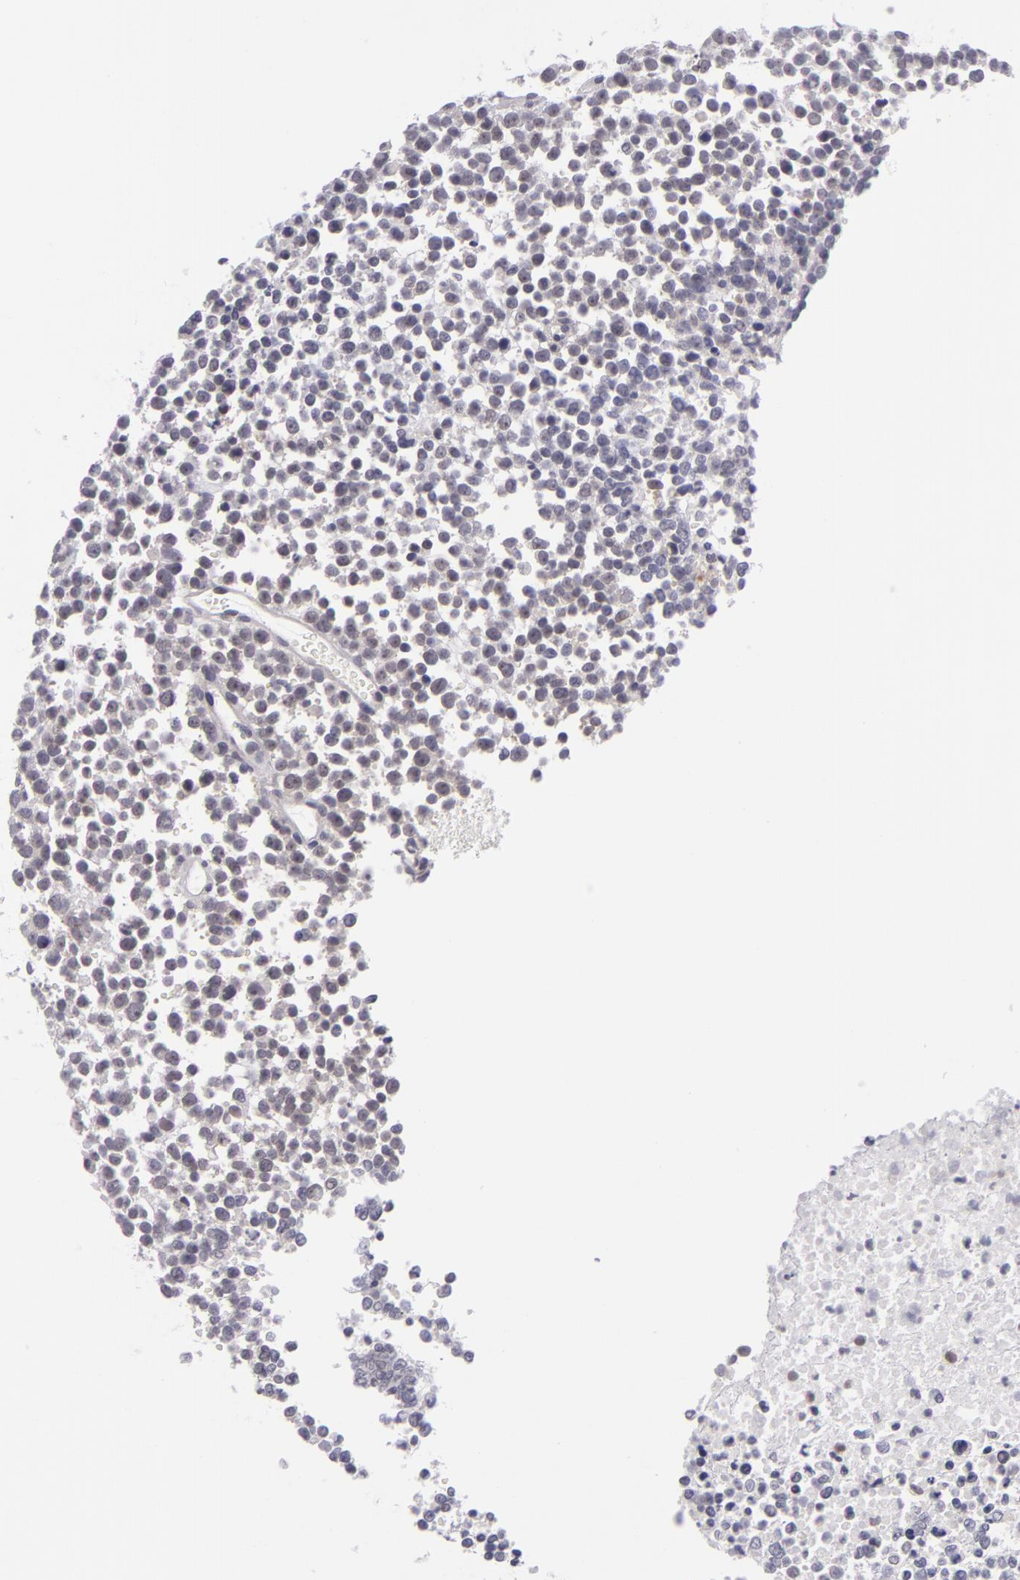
{"staining": {"intensity": "negative", "quantity": "none", "location": "none"}, "tissue": "glioma", "cell_type": "Tumor cells", "image_type": "cancer", "snomed": [{"axis": "morphology", "description": "Glioma, malignant, High grade"}, {"axis": "topography", "description": "Brain"}], "caption": "A high-resolution histopathology image shows immunohistochemistry (IHC) staining of glioma, which exhibits no significant staining in tumor cells.", "gene": "BCL10", "patient": {"sex": "male", "age": 66}}